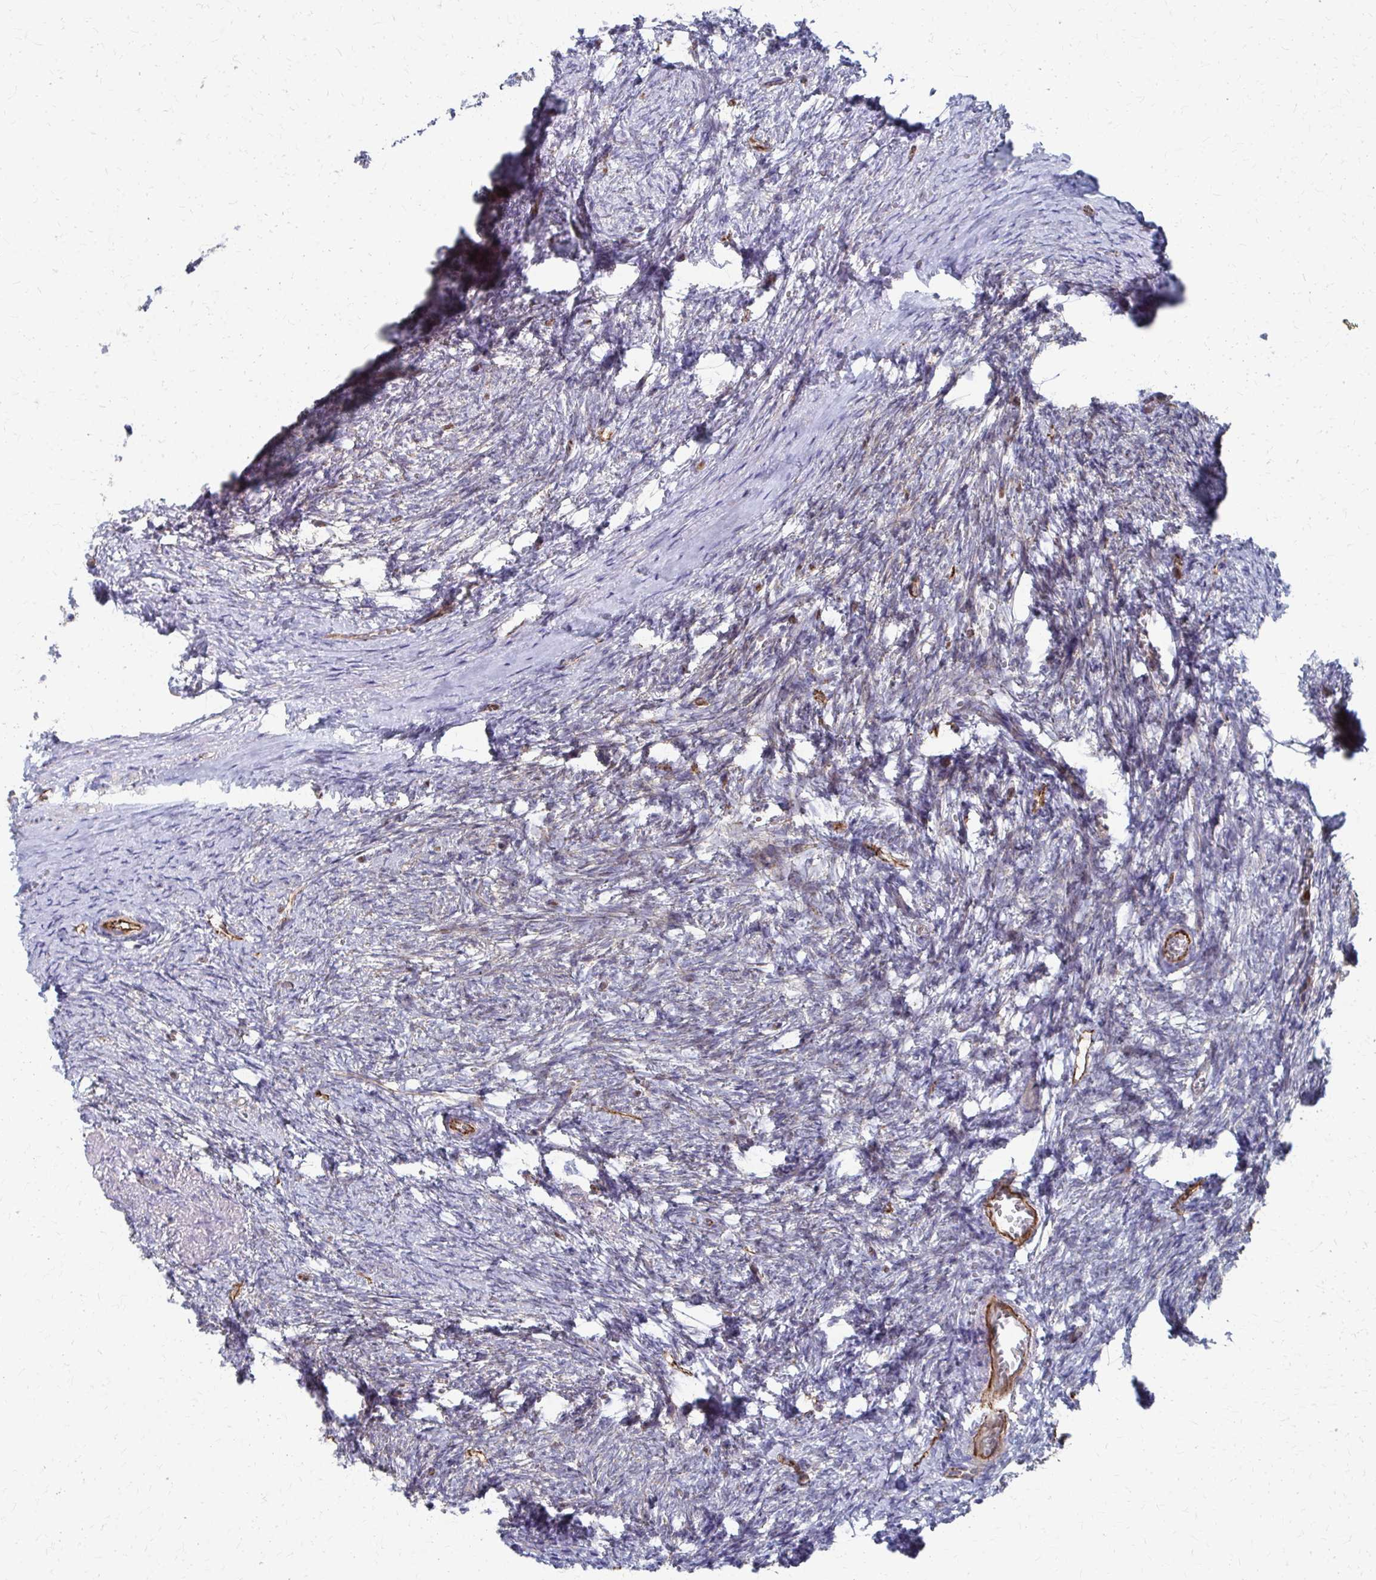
{"staining": {"intensity": "negative", "quantity": "none", "location": "none"}, "tissue": "ovary", "cell_type": "Ovarian stroma cells", "image_type": "normal", "snomed": [{"axis": "morphology", "description": "Normal tissue, NOS"}, {"axis": "topography", "description": "Ovary"}], "caption": "An immunohistochemistry (IHC) image of benign ovary is shown. There is no staining in ovarian stroma cells of ovary.", "gene": "FAHD1", "patient": {"sex": "female", "age": 41}}